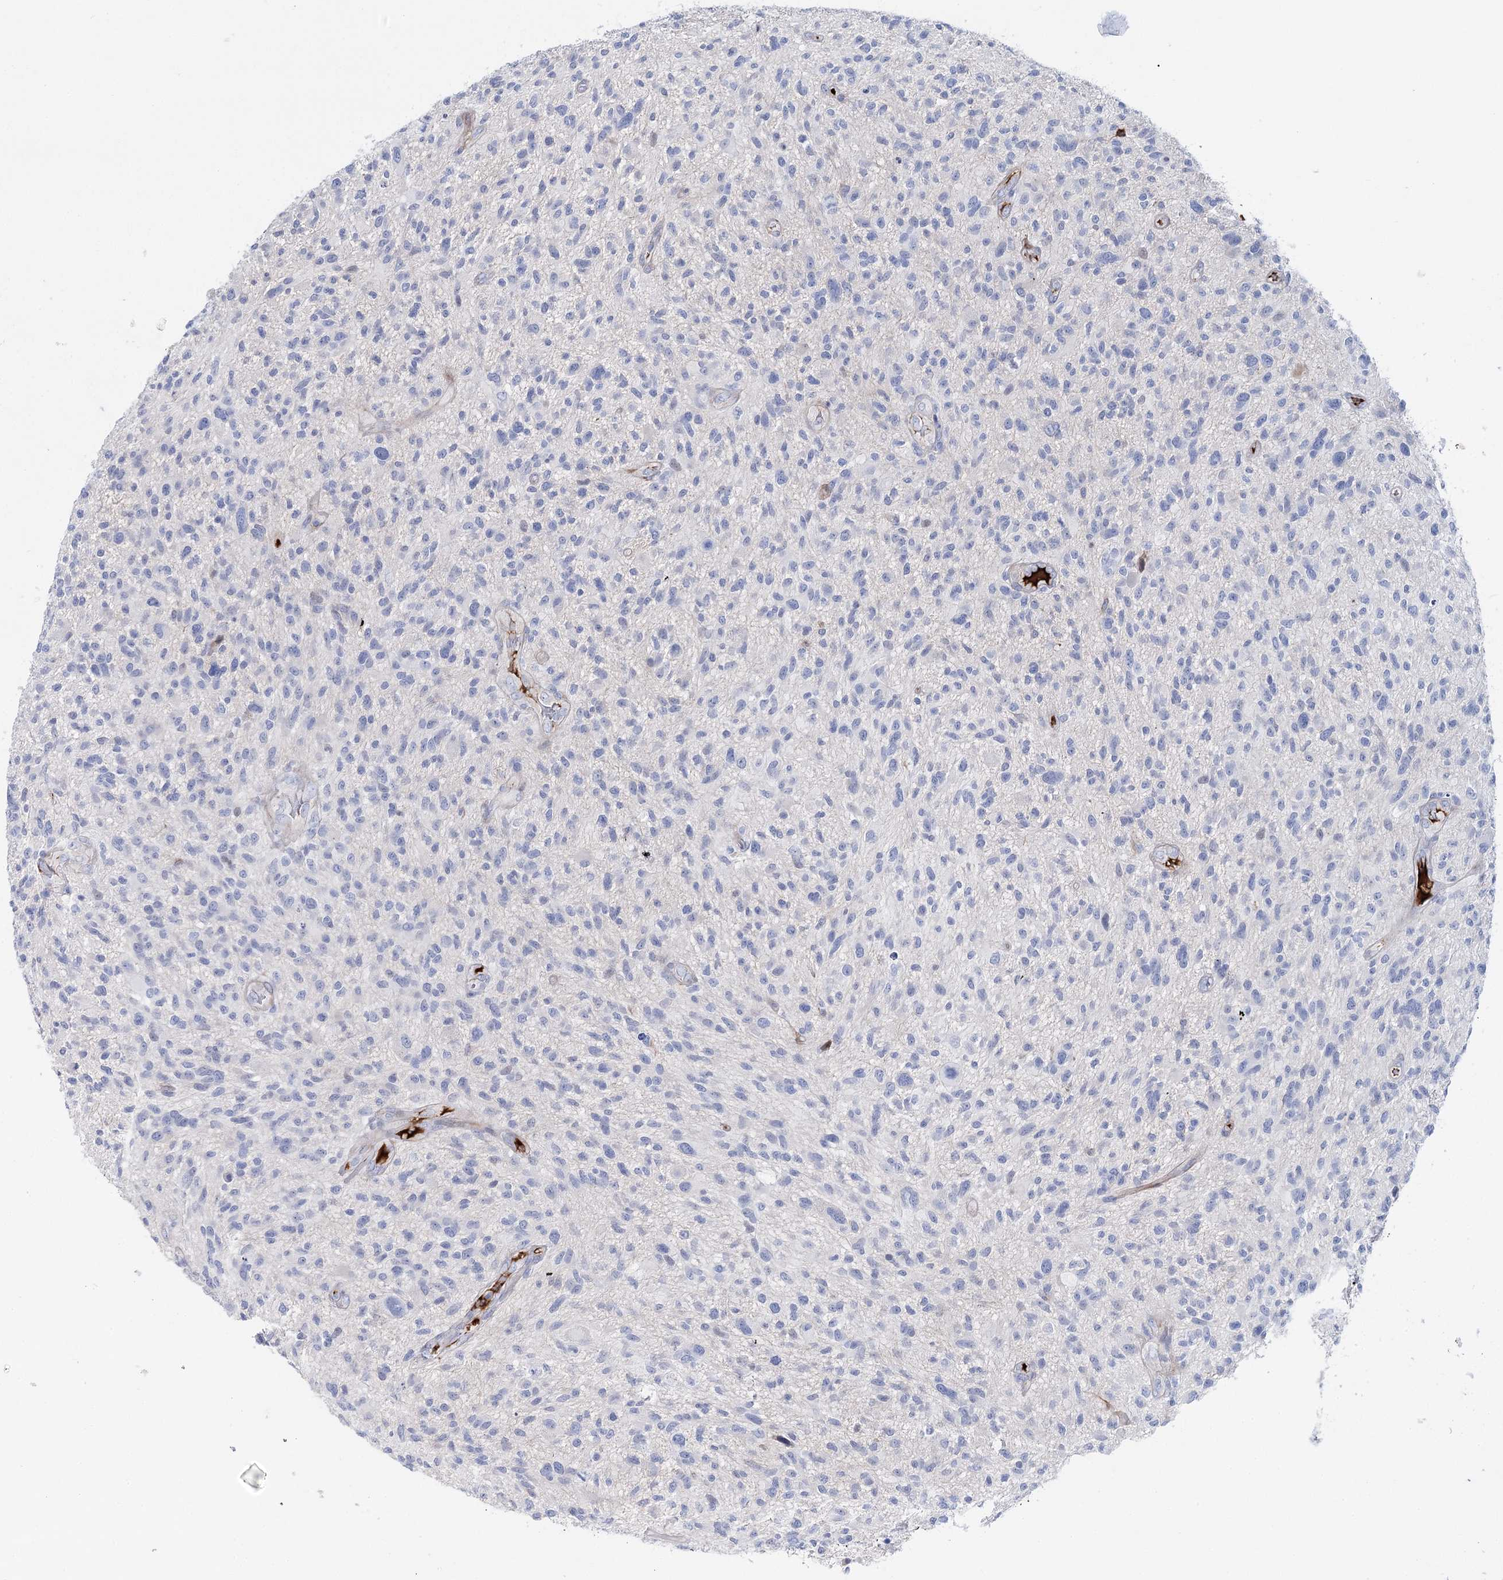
{"staining": {"intensity": "negative", "quantity": "none", "location": "none"}, "tissue": "glioma", "cell_type": "Tumor cells", "image_type": "cancer", "snomed": [{"axis": "morphology", "description": "Glioma, malignant, High grade"}, {"axis": "topography", "description": "Brain"}], "caption": "Tumor cells are negative for protein expression in human glioma.", "gene": "ANKRD23", "patient": {"sex": "male", "age": 47}}